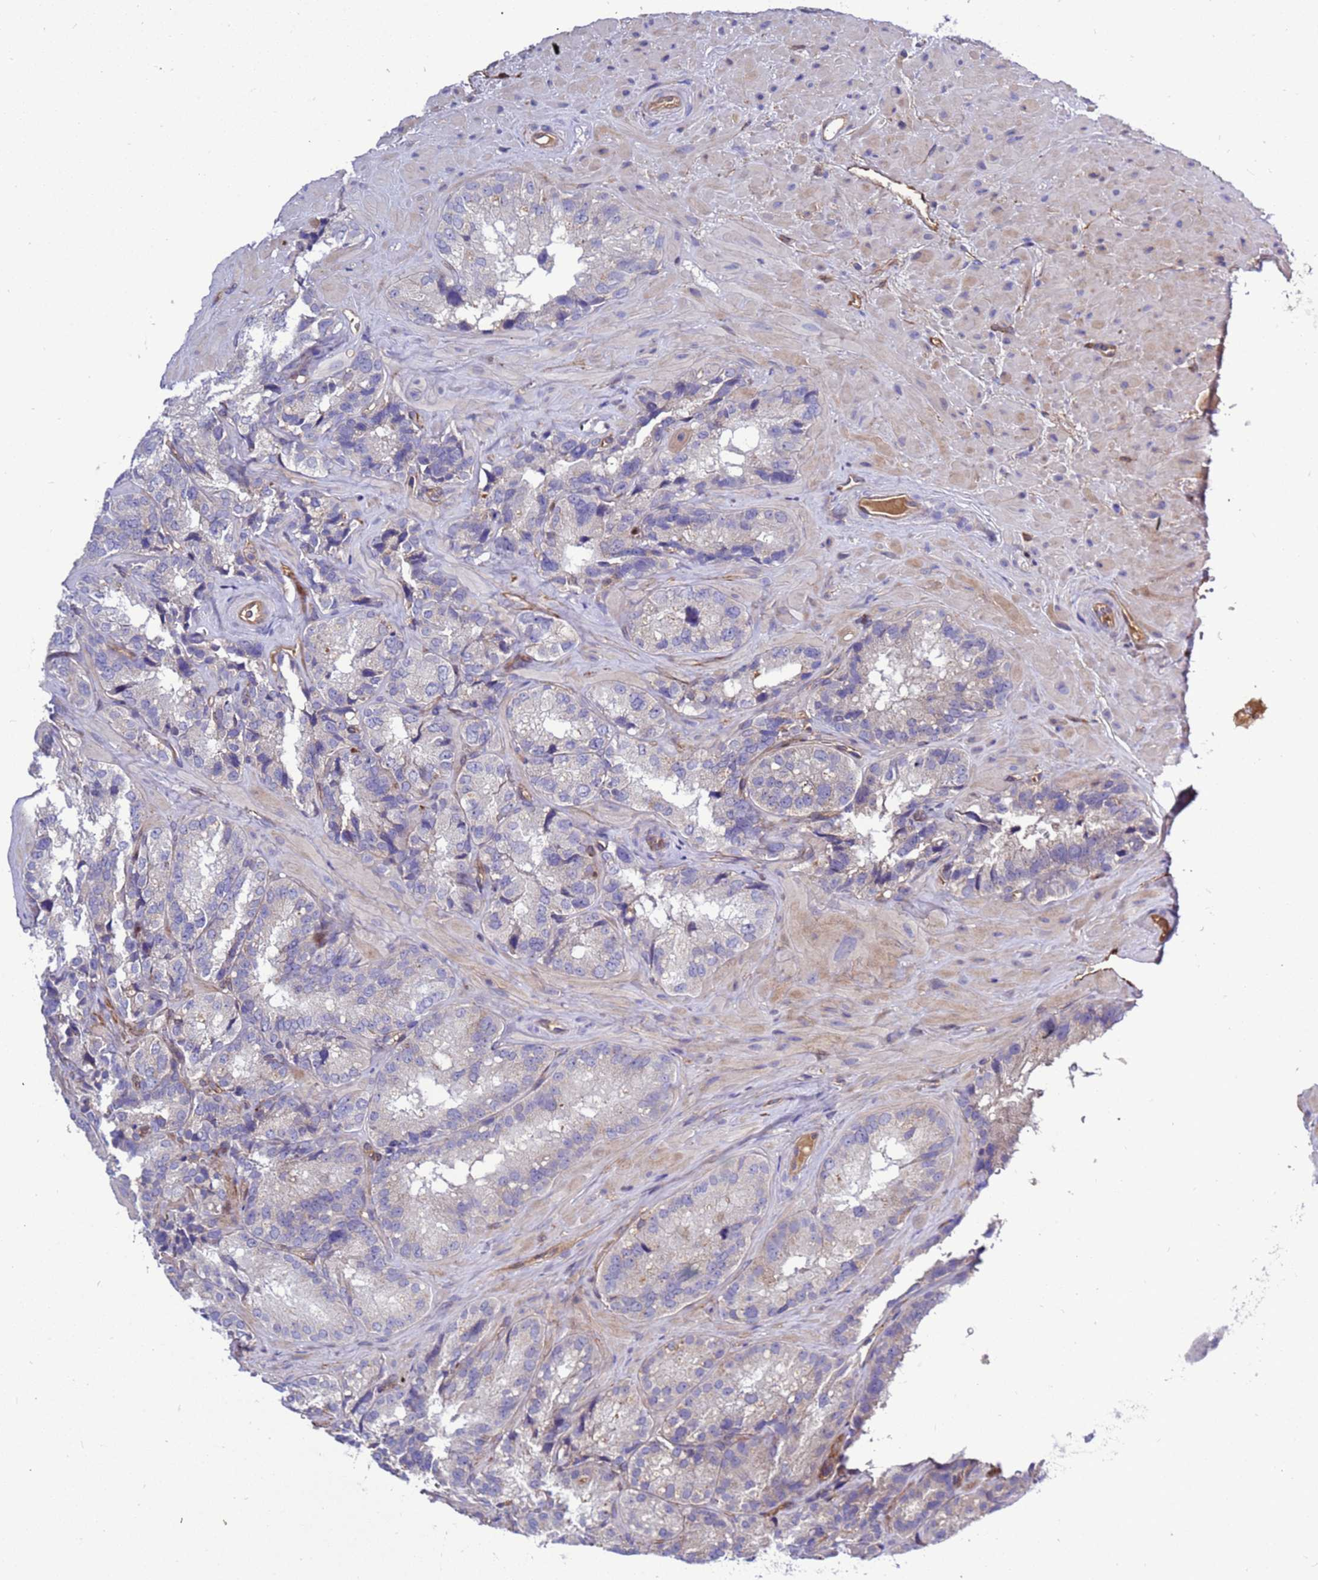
{"staining": {"intensity": "negative", "quantity": "none", "location": "none"}, "tissue": "seminal vesicle", "cell_type": "Glandular cells", "image_type": "normal", "snomed": [{"axis": "morphology", "description": "Normal tissue, NOS"}, {"axis": "topography", "description": "Seminal veicle"}], "caption": "Seminal vesicle stained for a protein using IHC reveals no positivity glandular cells.", "gene": "FOXRED1", "patient": {"sex": "male", "age": 58}}